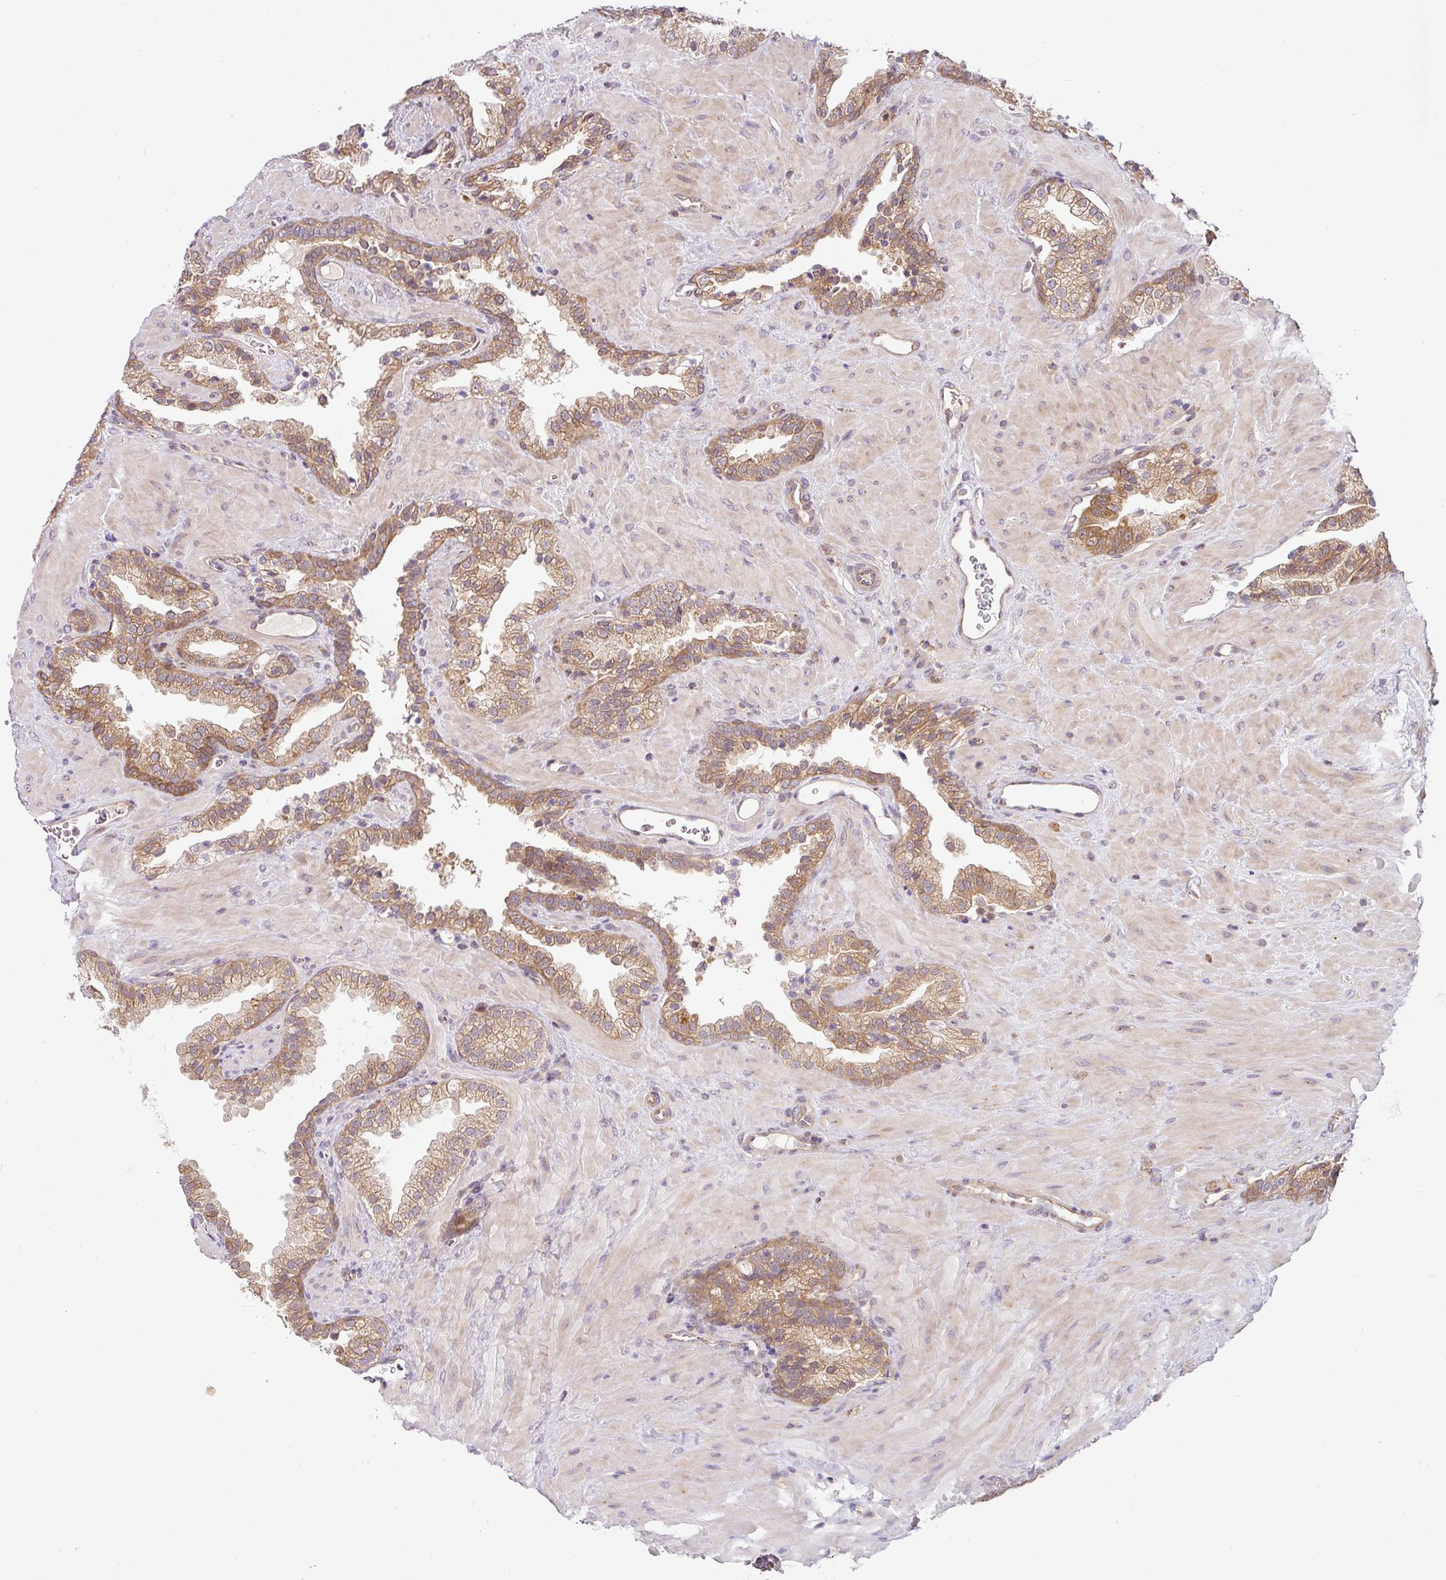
{"staining": {"intensity": "moderate", "quantity": ">75%", "location": "cytoplasmic/membranous"}, "tissue": "prostate cancer", "cell_type": "Tumor cells", "image_type": "cancer", "snomed": [{"axis": "morphology", "description": "Adenocarcinoma, Low grade"}, {"axis": "topography", "description": "Prostate"}], "caption": "A photomicrograph showing moderate cytoplasmic/membranous expression in about >75% of tumor cells in low-grade adenocarcinoma (prostate), as visualized by brown immunohistochemical staining.", "gene": "SHB", "patient": {"sex": "male", "age": 62}}